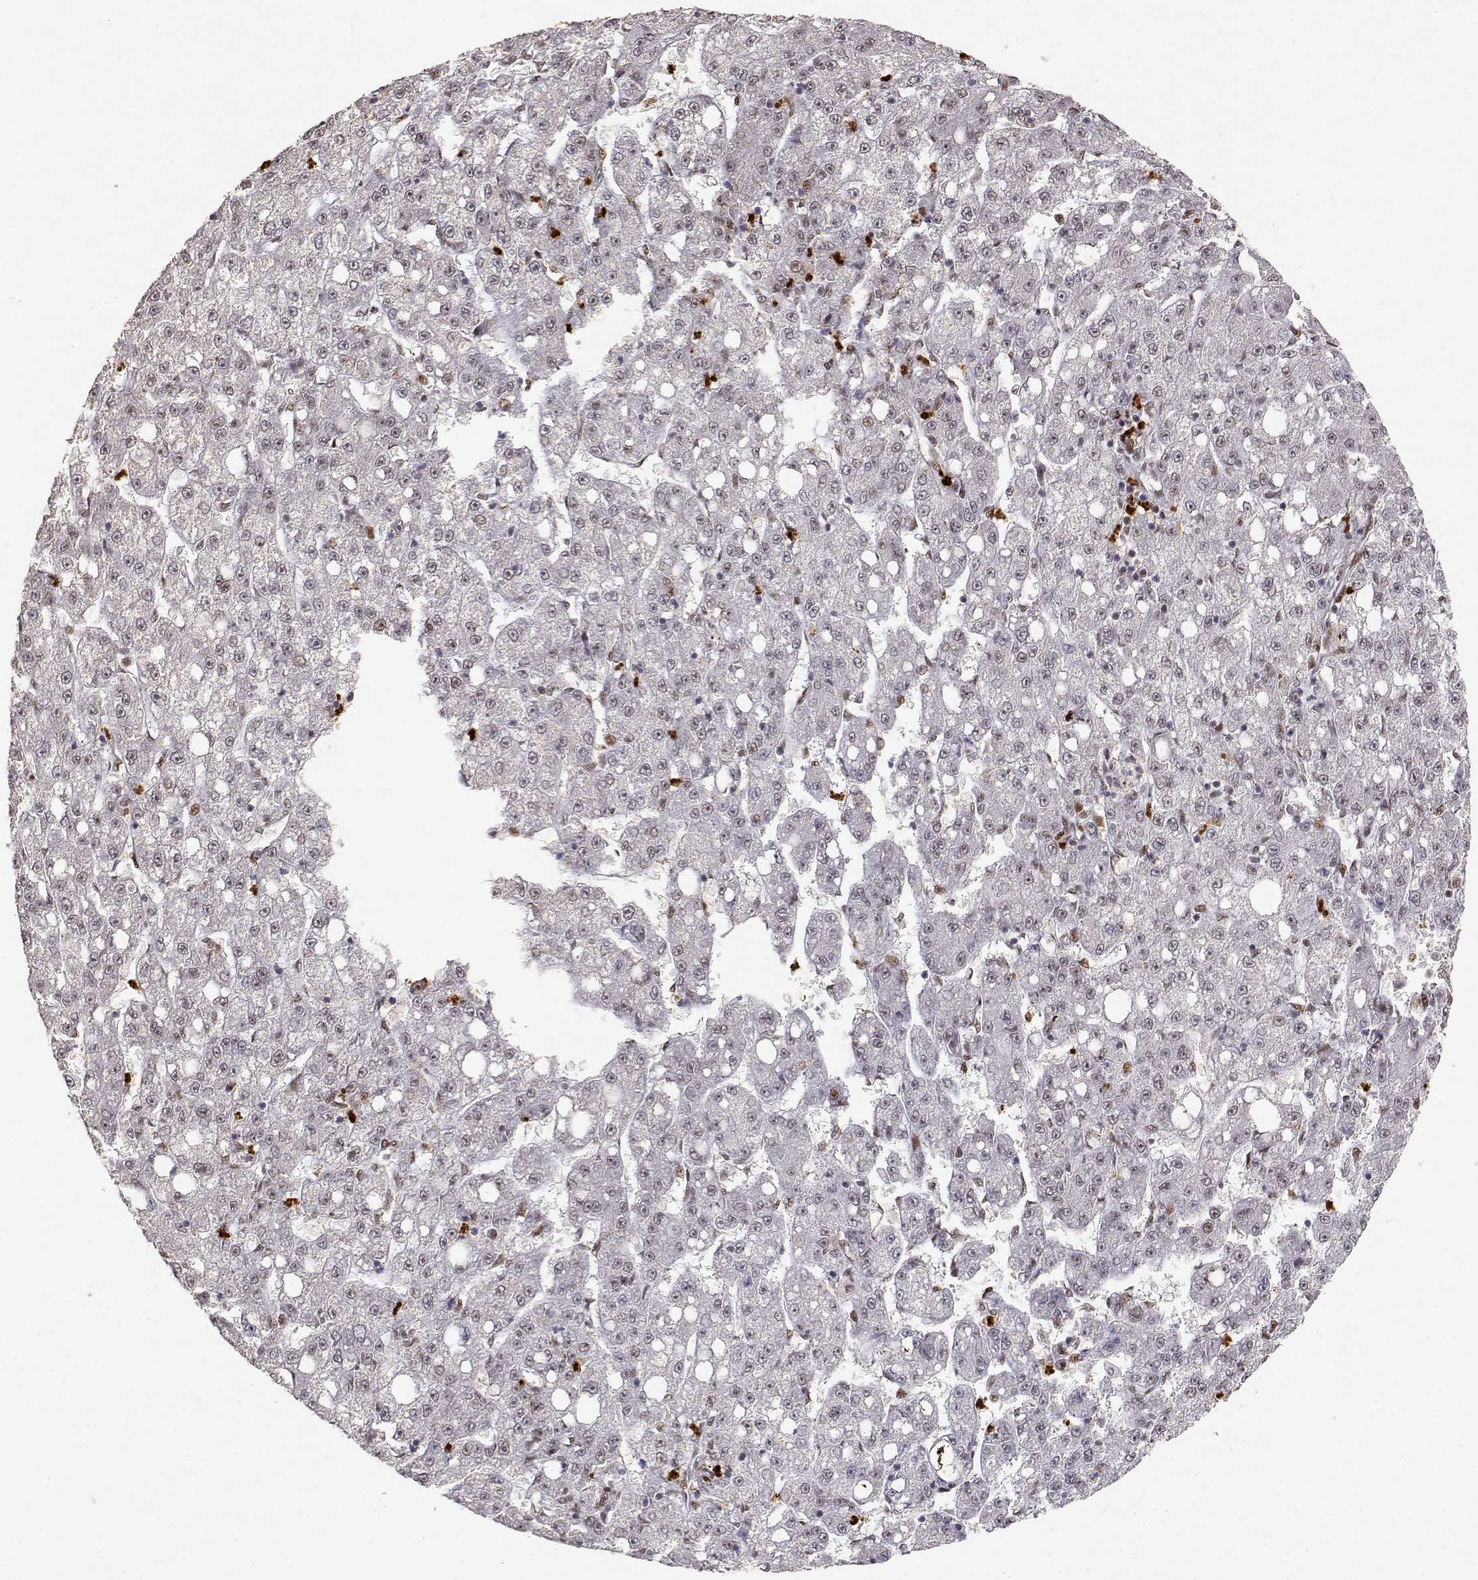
{"staining": {"intensity": "weak", "quantity": "<25%", "location": "nuclear"}, "tissue": "liver cancer", "cell_type": "Tumor cells", "image_type": "cancer", "snomed": [{"axis": "morphology", "description": "Carcinoma, Hepatocellular, NOS"}, {"axis": "topography", "description": "Liver"}], "caption": "A photomicrograph of human liver hepatocellular carcinoma is negative for staining in tumor cells.", "gene": "RSF1", "patient": {"sex": "female", "age": 65}}